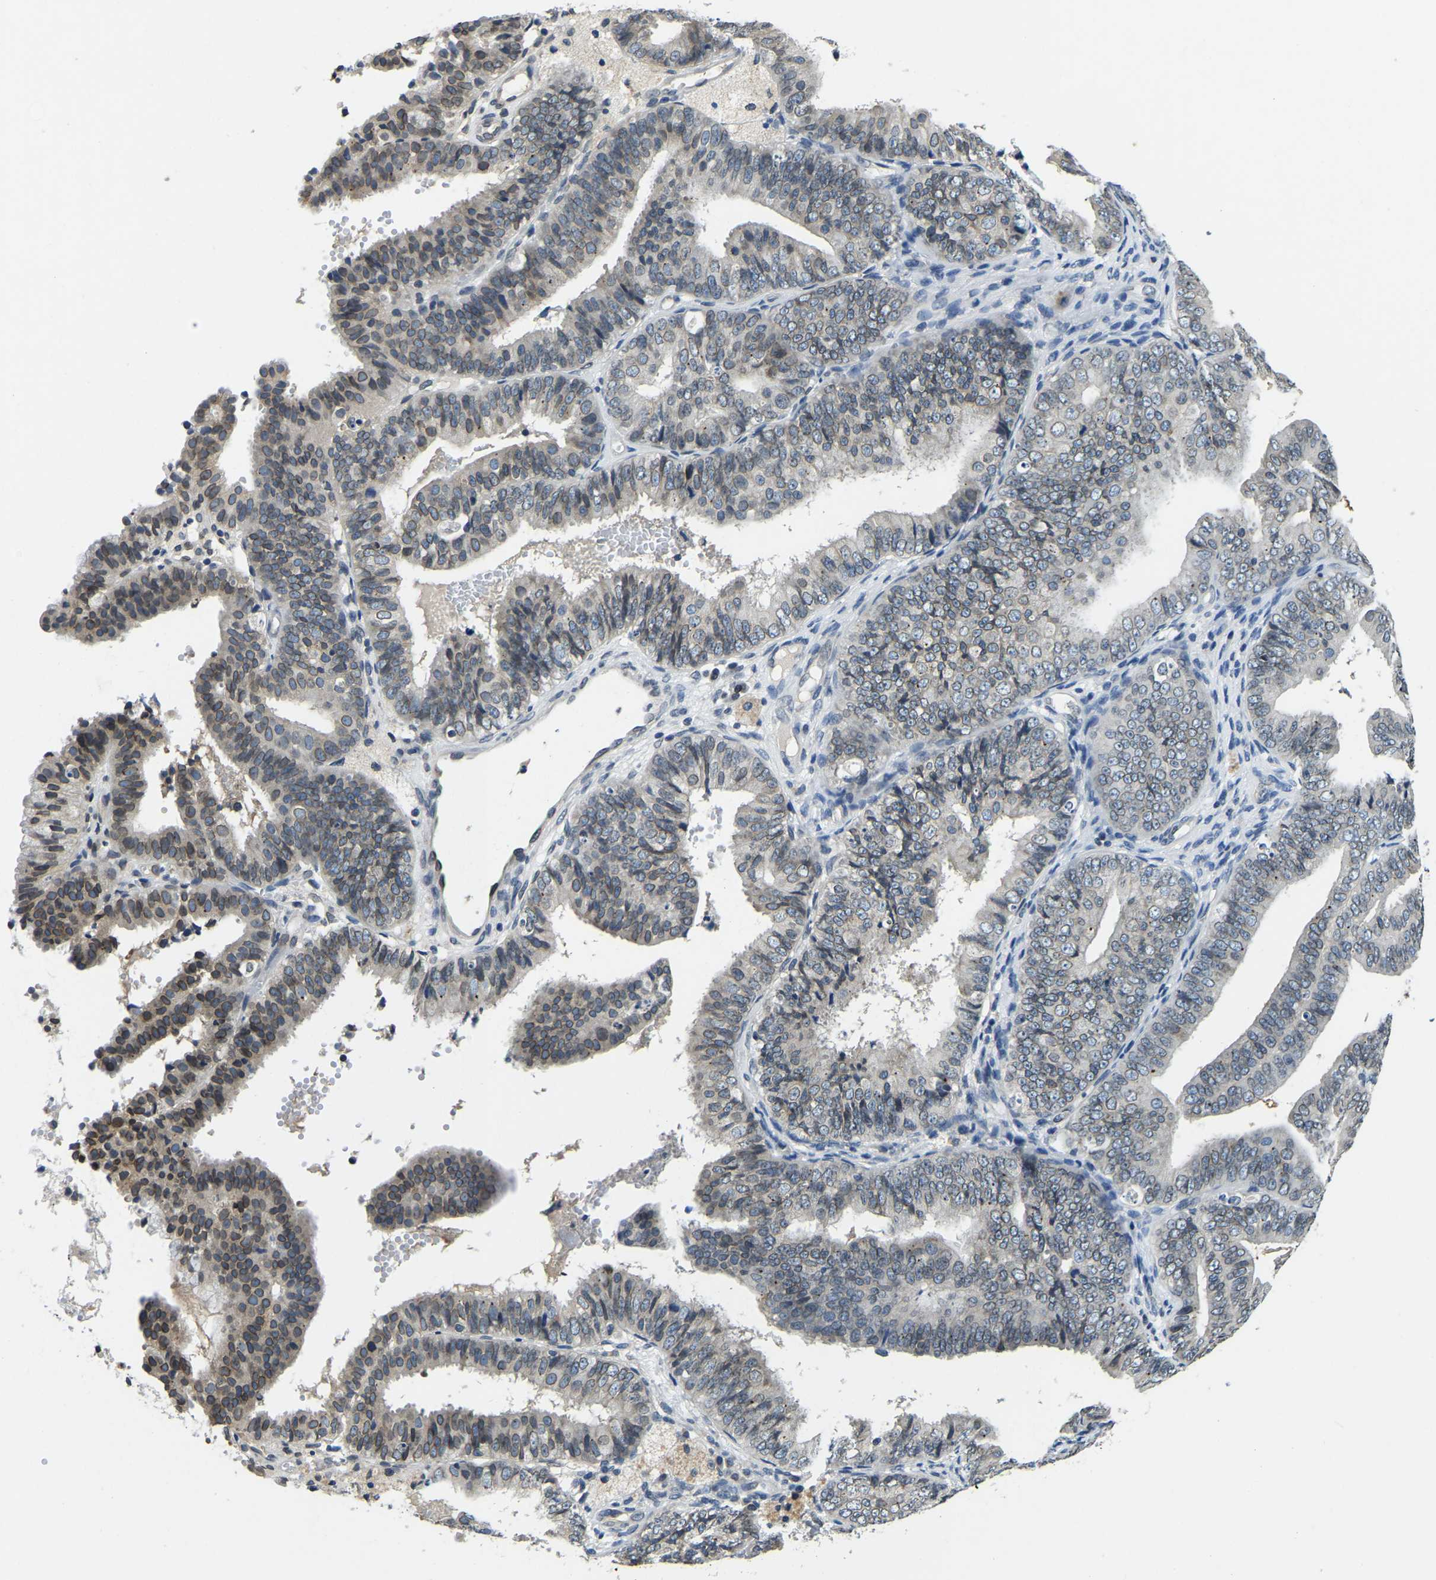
{"staining": {"intensity": "moderate", "quantity": "25%-75%", "location": "cytoplasmic/membranous,nuclear"}, "tissue": "endometrial cancer", "cell_type": "Tumor cells", "image_type": "cancer", "snomed": [{"axis": "morphology", "description": "Adenocarcinoma, NOS"}, {"axis": "topography", "description": "Endometrium"}], "caption": "High-magnification brightfield microscopy of endometrial cancer (adenocarcinoma) stained with DAB (brown) and counterstained with hematoxylin (blue). tumor cells exhibit moderate cytoplasmic/membranous and nuclear positivity is identified in approximately25%-75% of cells.", "gene": "RANBP2", "patient": {"sex": "female", "age": 63}}